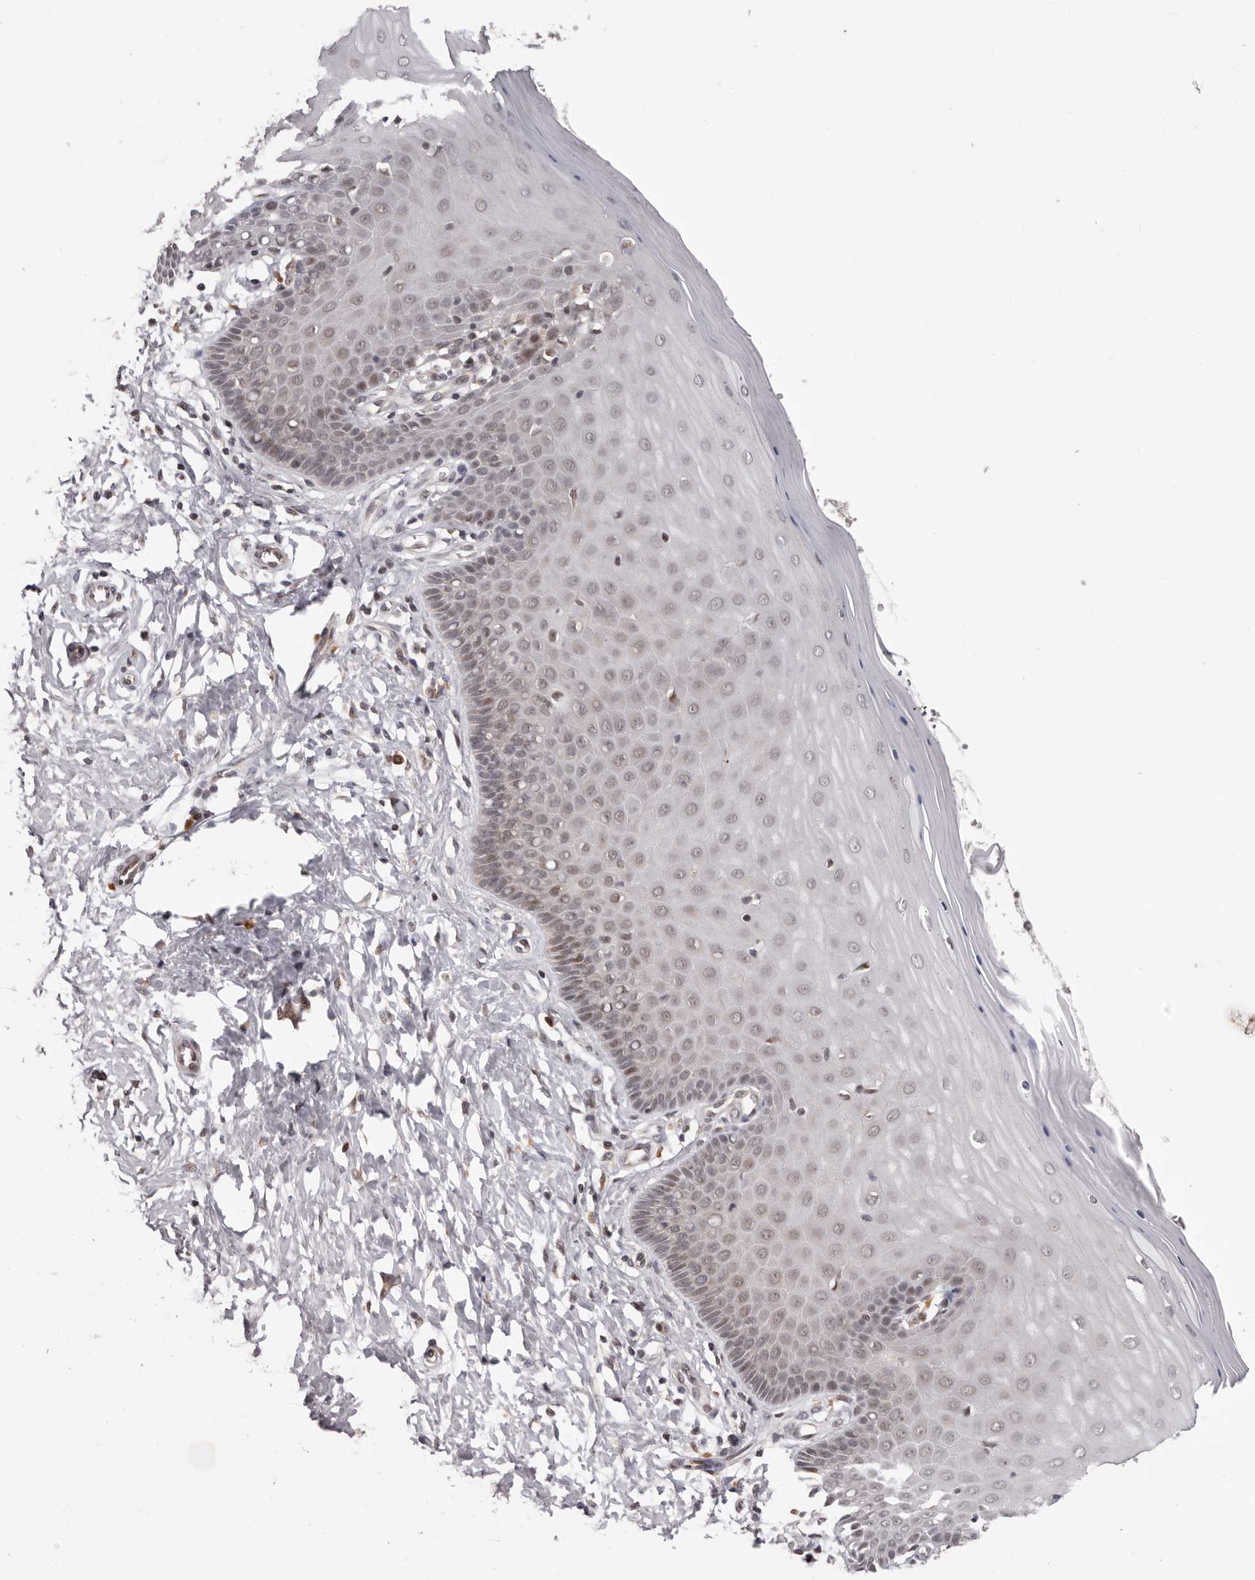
{"staining": {"intensity": "weak", "quantity": "<25%", "location": "cytoplasmic/membranous"}, "tissue": "cervix", "cell_type": "Glandular cells", "image_type": "normal", "snomed": [{"axis": "morphology", "description": "Normal tissue, NOS"}, {"axis": "topography", "description": "Cervix"}], "caption": "Immunohistochemistry (IHC) histopathology image of benign cervix: human cervix stained with DAB (3,3'-diaminobenzidine) displays no significant protein staining in glandular cells. The staining was performed using DAB (3,3'-diaminobenzidine) to visualize the protein expression in brown, while the nuclei were stained in blue with hematoxylin (Magnification: 20x).", "gene": "TBX5", "patient": {"sex": "female", "age": 55}}